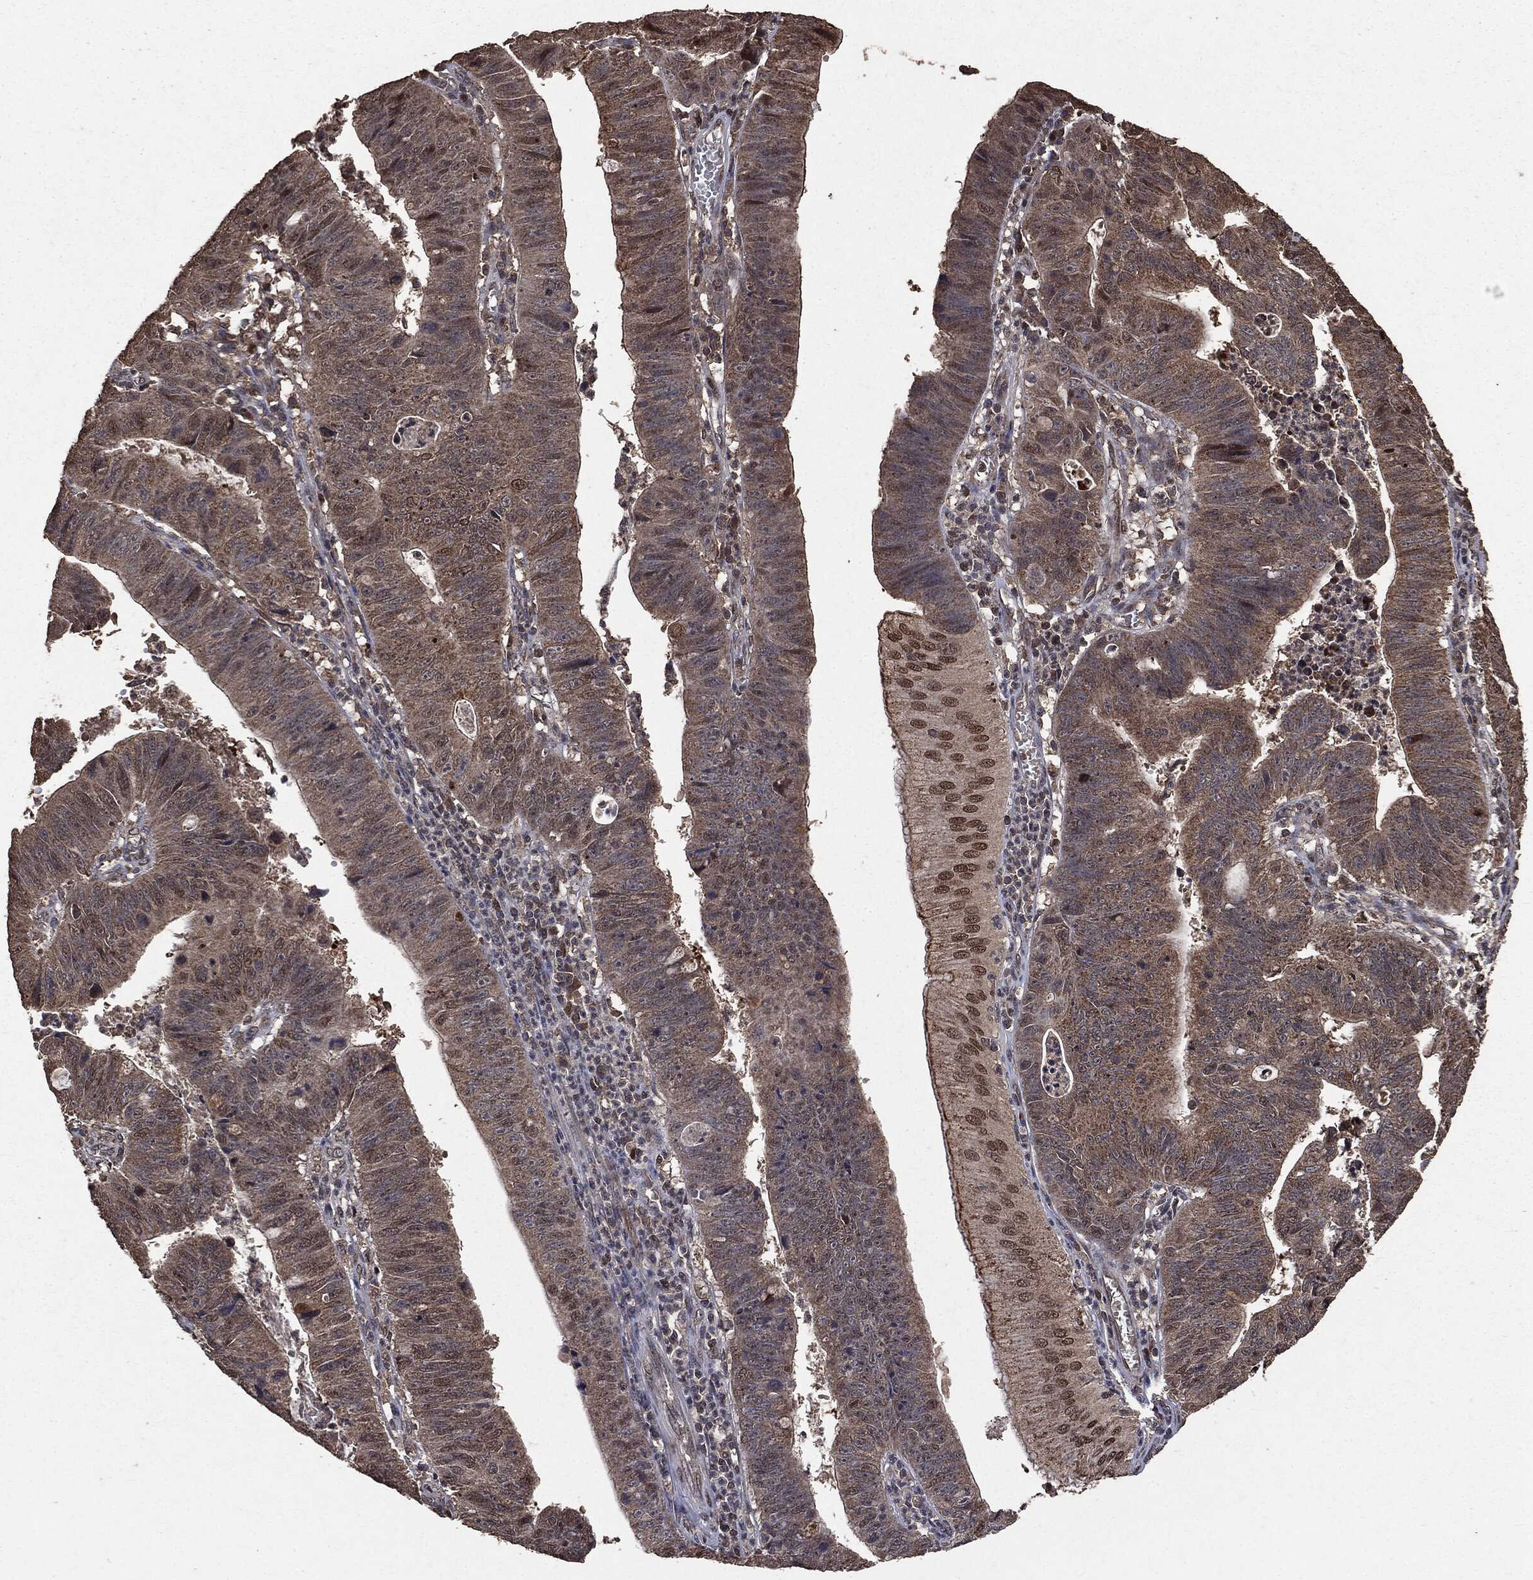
{"staining": {"intensity": "strong", "quantity": "<25%", "location": "nuclear"}, "tissue": "stomach cancer", "cell_type": "Tumor cells", "image_type": "cancer", "snomed": [{"axis": "morphology", "description": "Adenocarcinoma, NOS"}, {"axis": "topography", "description": "Stomach"}], "caption": "Strong nuclear protein positivity is present in approximately <25% of tumor cells in stomach cancer.", "gene": "PPP6R2", "patient": {"sex": "male", "age": 59}}